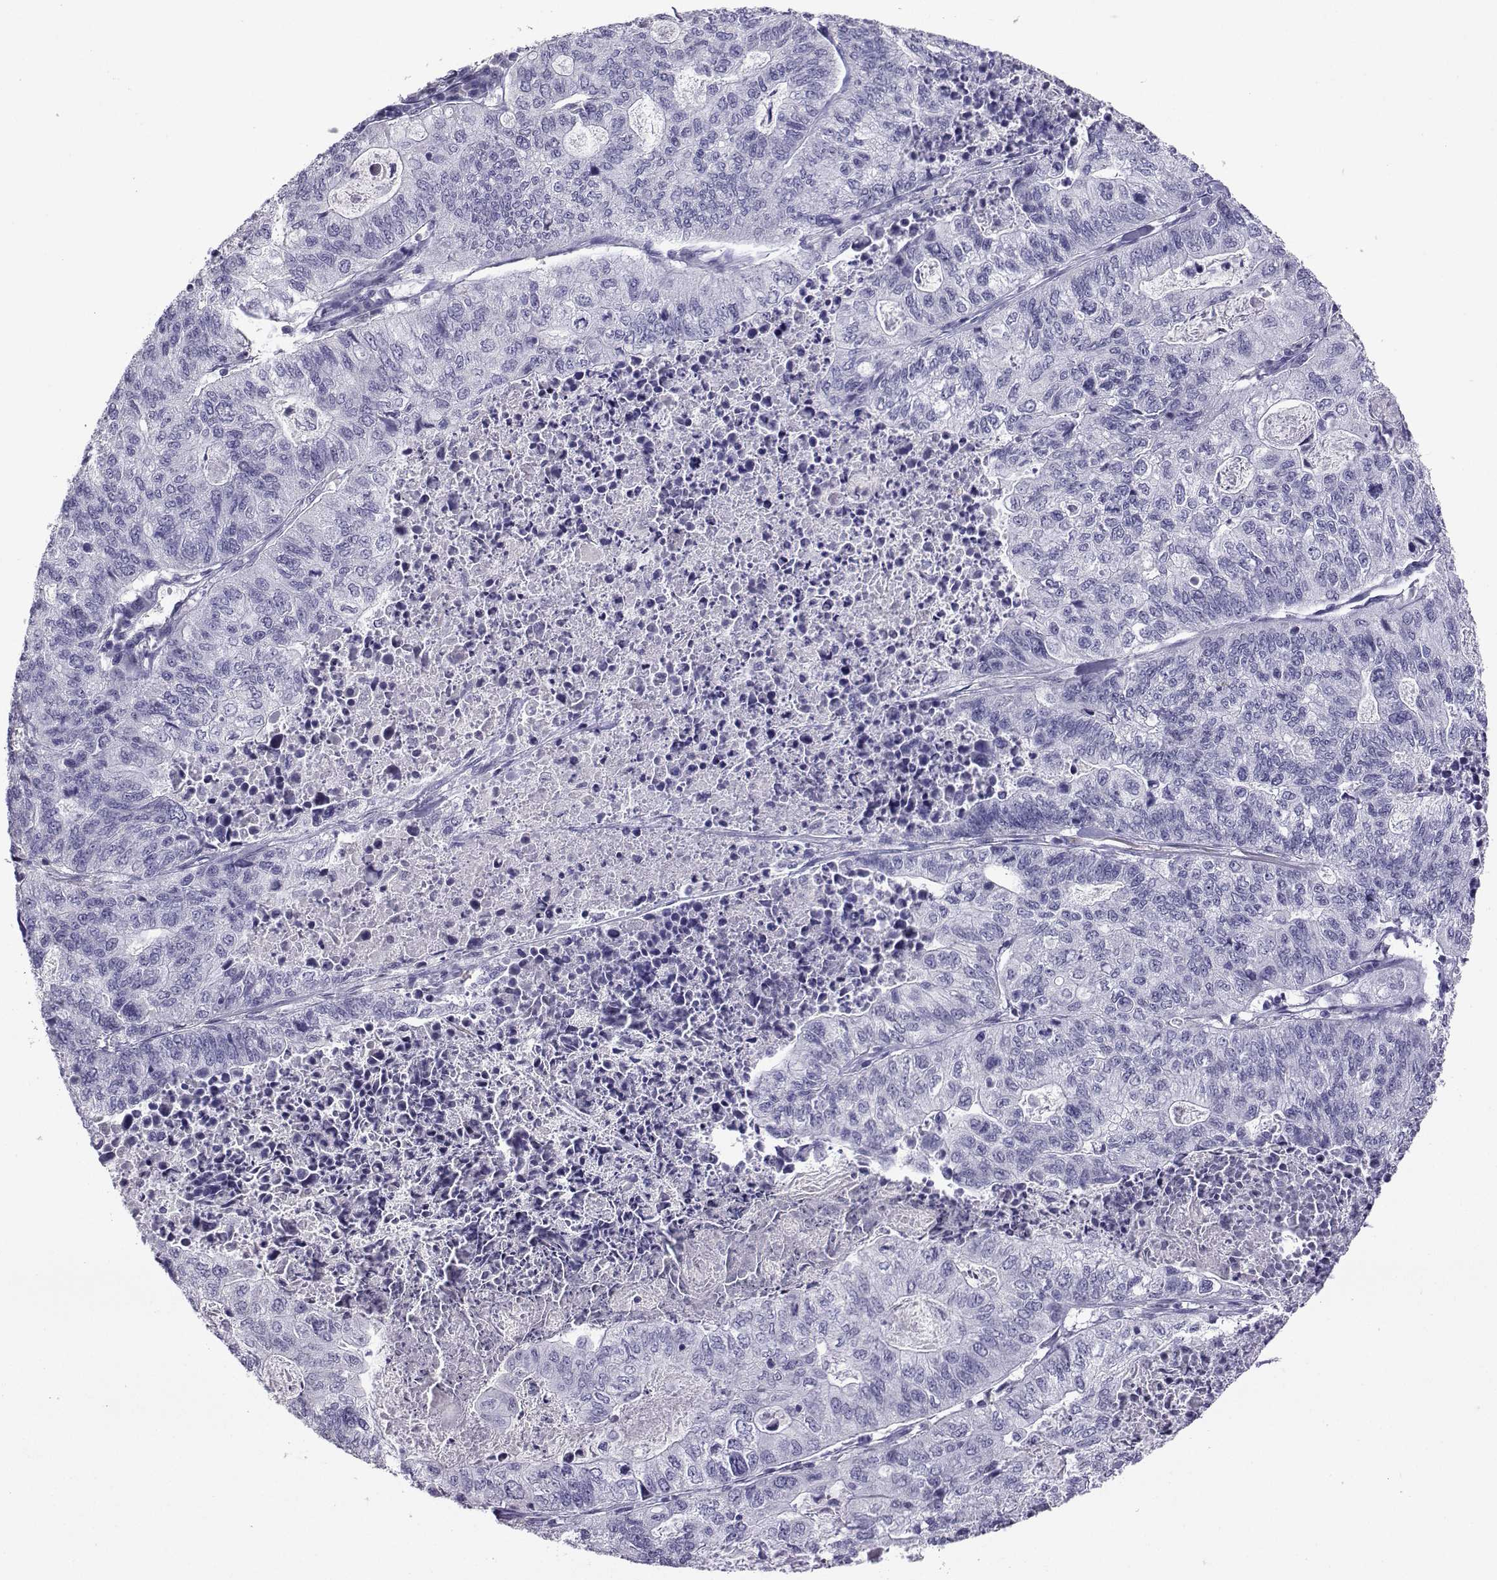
{"staining": {"intensity": "negative", "quantity": "none", "location": "none"}, "tissue": "stomach cancer", "cell_type": "Tumor cells", "image_type": "cancer", "snomed": [{"axis": "morphology", "description": "Adenocarcinoma, NOS"}, {"axis": "topography", "description": "Stomach, upper"}], "caption": "Human adenocarcinoma (stomach) stained for a protein using immunohistochemistry displays no expression in tumor cells.", "gene": "TBR1", "patient": {"sex": "female", "age": 67}}